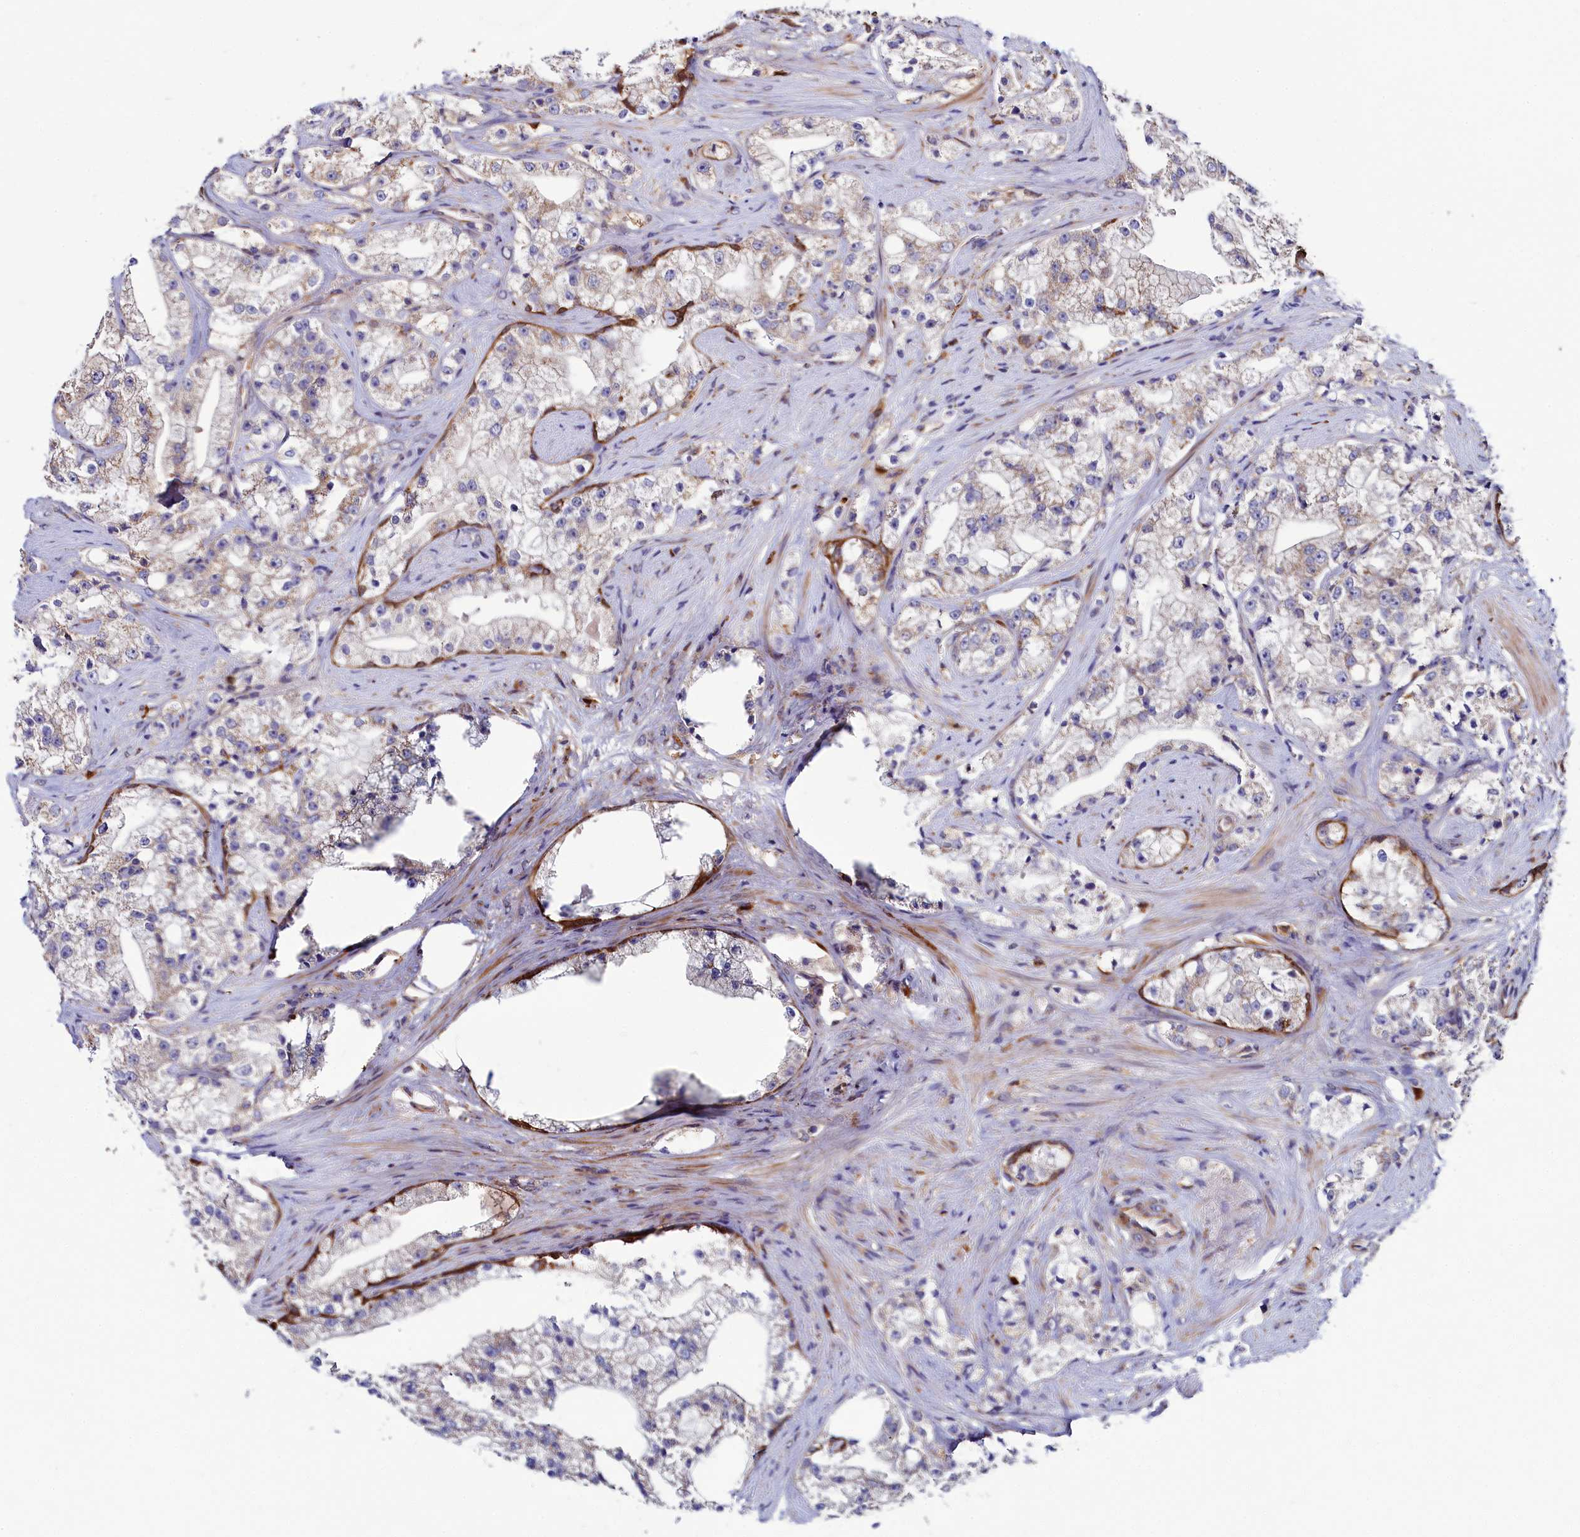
{"staining": {"intensity": "moderate", "quantity": "25%-75%", "location": "cytoplasmic/membranous"}, "tissue": "prostate cancer", "cell_type": "Tumor cells", "image_type": "cancer", "snomed": [{"axis": "morphology", "description": "Adenocarcinoma, High grade"}, {"axis": "topography", "description": "Prostate"}], "caption": "The histopathology image exhibits immunohistochemical staining of adenocarcinoma (high-grade) (prostate). There is moderate cytoplasmic/membranous expression is seen in about 25%-75% of tumor cells.", "gene": "ASTE1", "patient": {"sex": "male", "age": 64}}